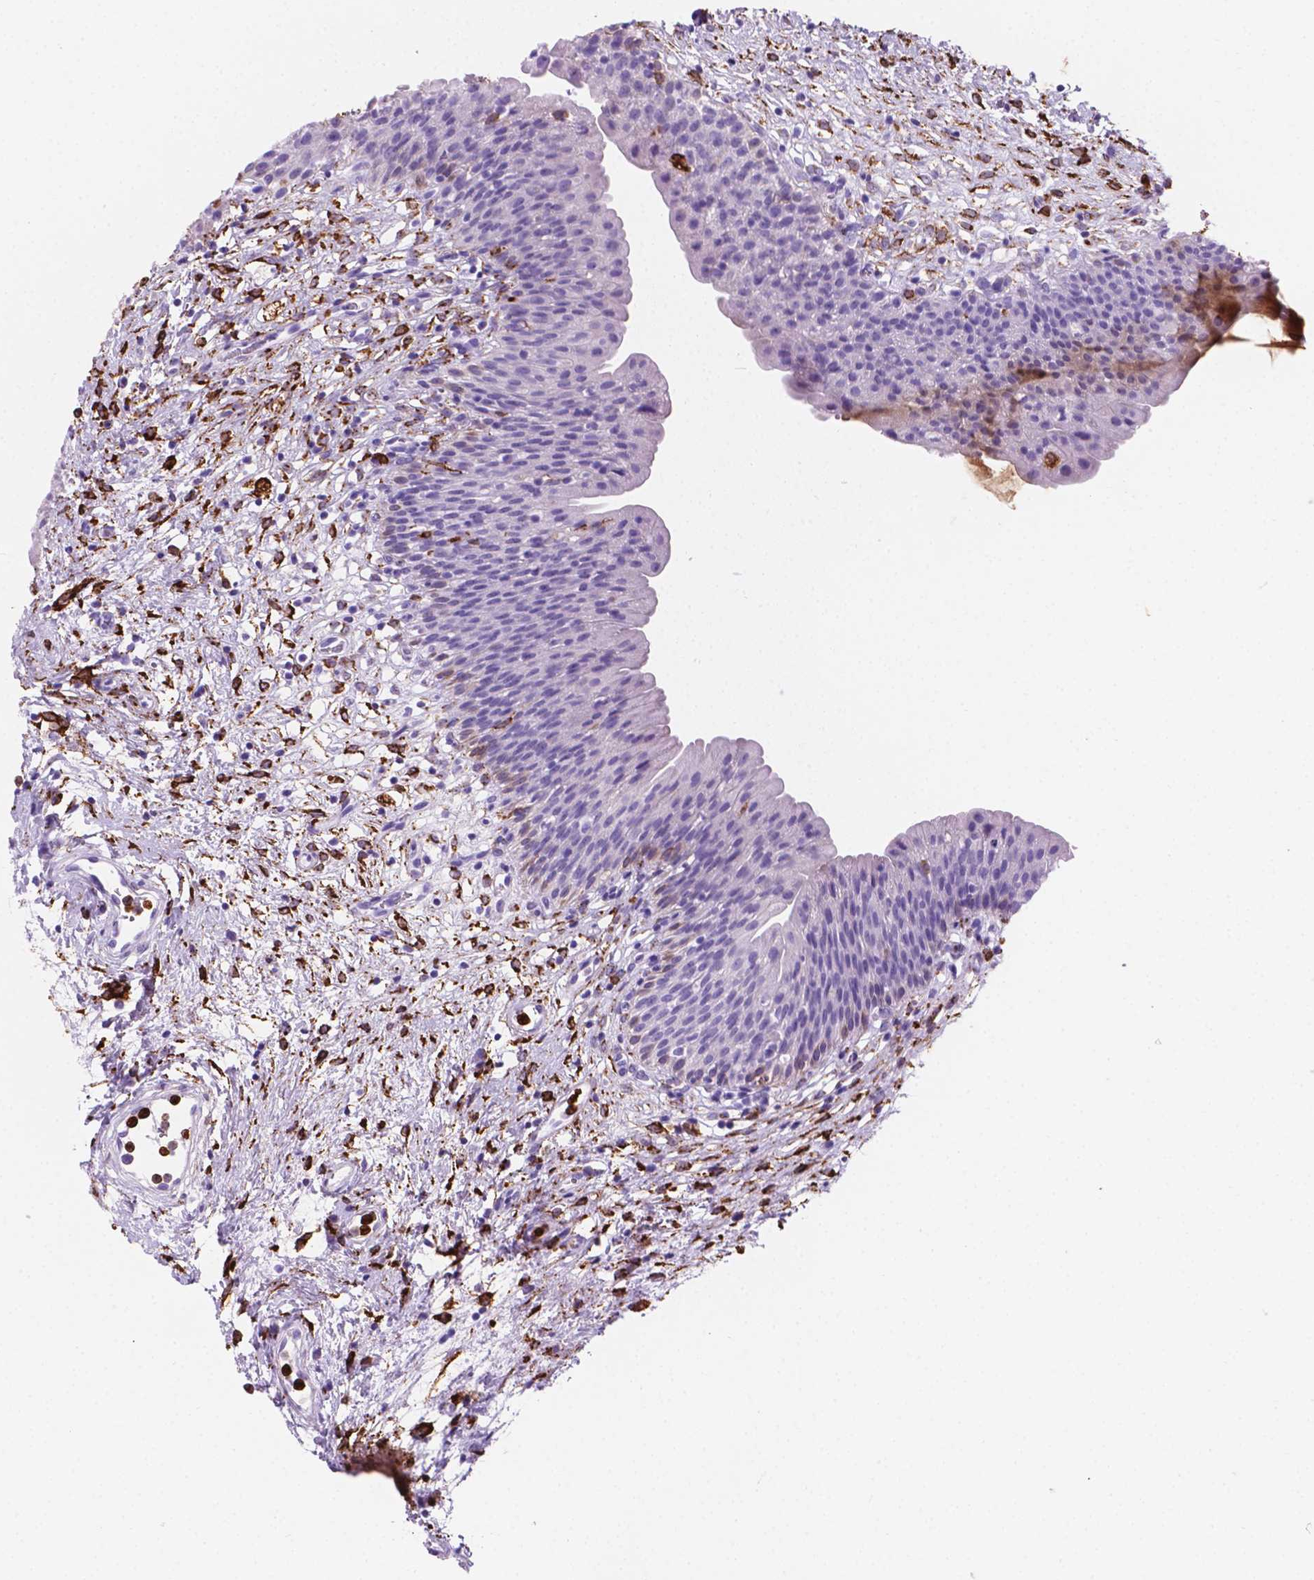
{"staining": {"intensity": "moderate", "quantity": "<25%", "location": "cytoplasmic/membranous"}, "tissue": "urinary bladder", "cell_type": "Urothelial cells", "image_type": "normal", "snomed": [{"axis": "morphology", "description": "Normal tissue, NOS"}, {"axis": "topography", "description": "Urinary bladder"}], "caption": "A histopathology image of human urinary bladder stained for a protein shows moderate cytoplasmic/membranous brown staining in urothelial cells.", "gene": "MACF1", "patient": {"sex": "male", "age": 76}}